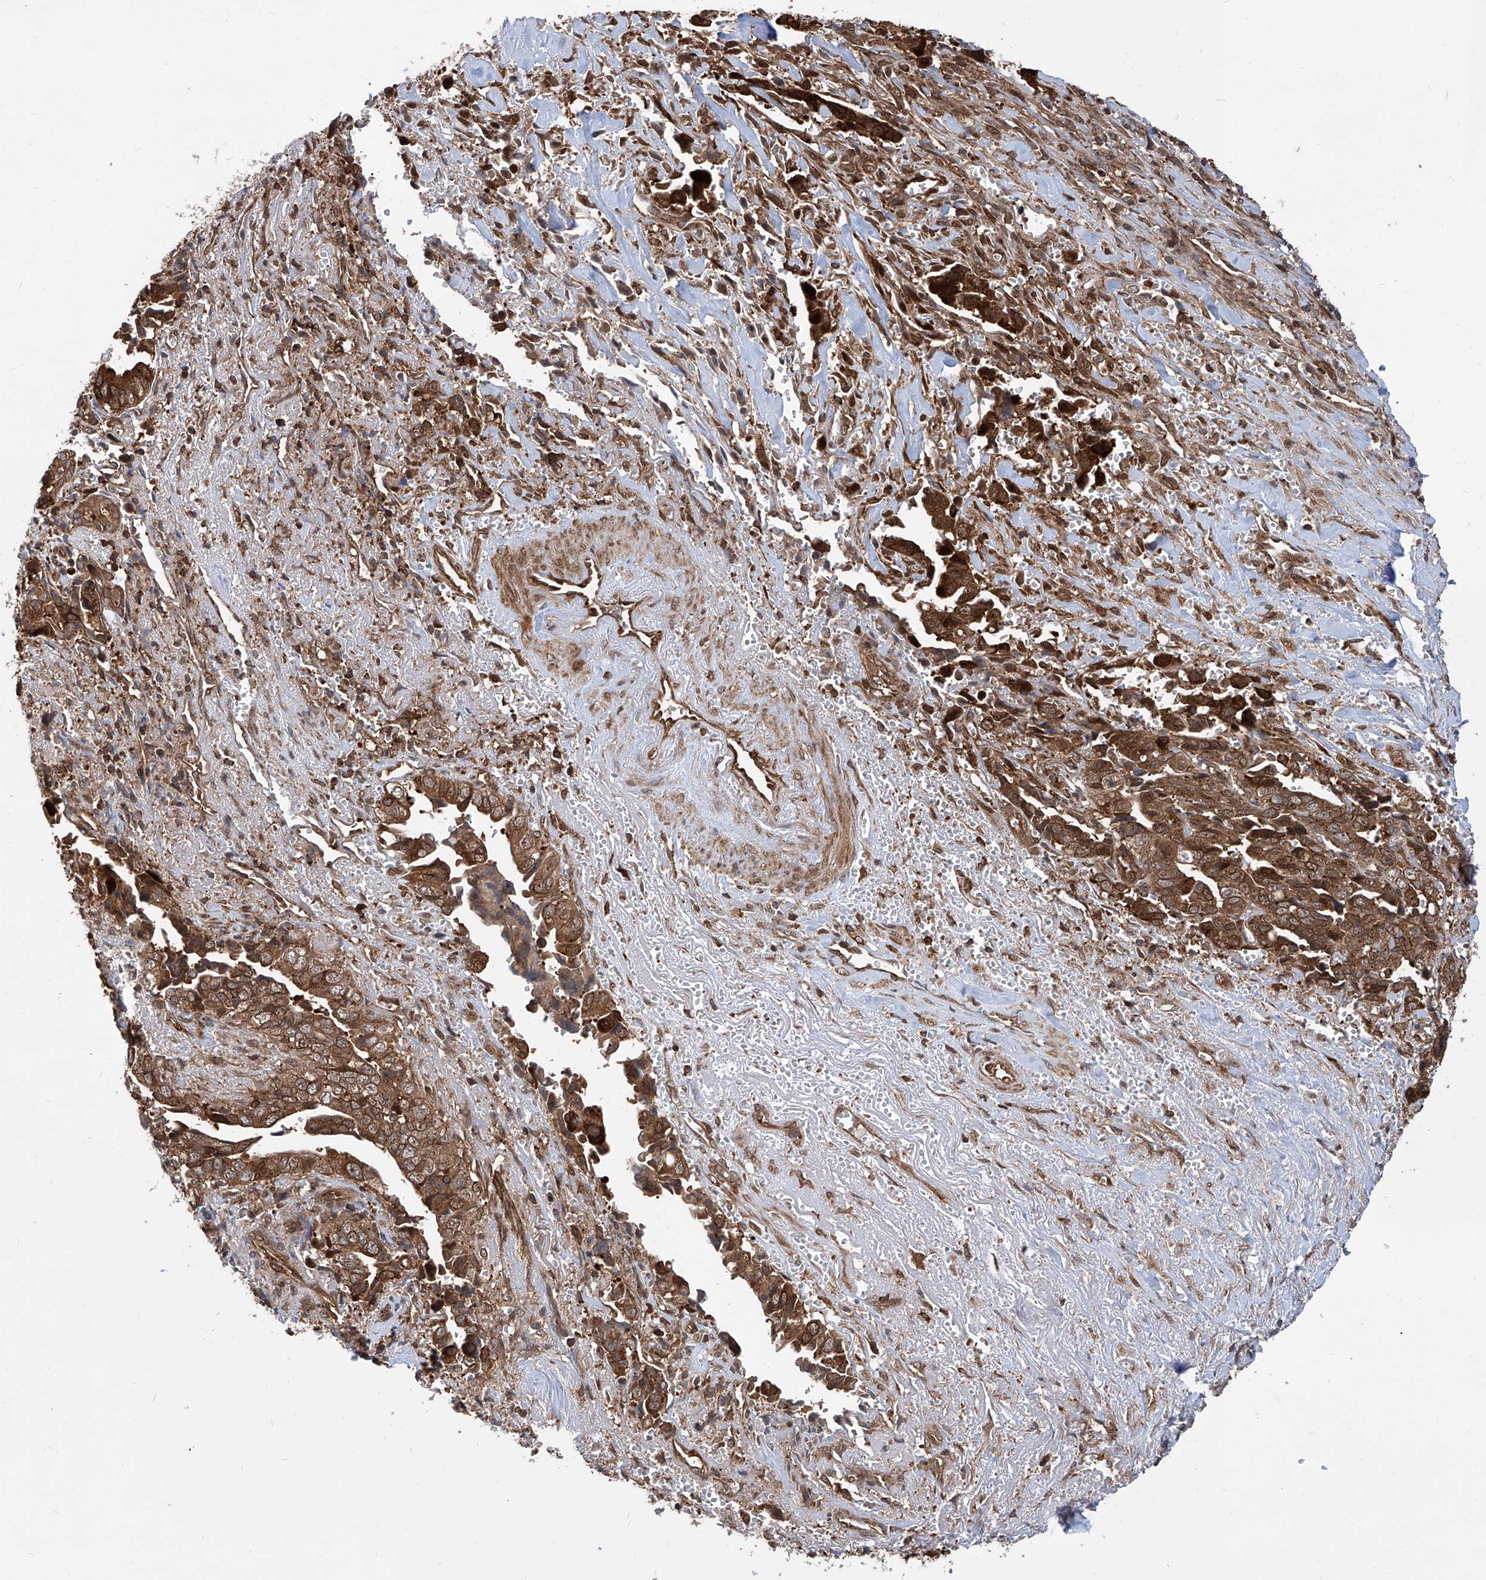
{"staining": {"intensity": "strong", "quantity": ">75%", "location": "cytoplasmic/membranous"}, "tissue": "liver cancer", "cell_type": "Tumor cells", "image_type": "cancer", "snomed": [{"axis": "morphology", "description": "Cholangiocarcinoma"}, {"axis": "topography", "description": "Liver"}], "caption": "A photomicrograph of liver cholangiocarcinoma stained for a protein exhibits strong cytoplasmic/membranous brown staining in tumor cells.", "gene": "MAGED2", "patient": {"sex": "female", "age": 79}}